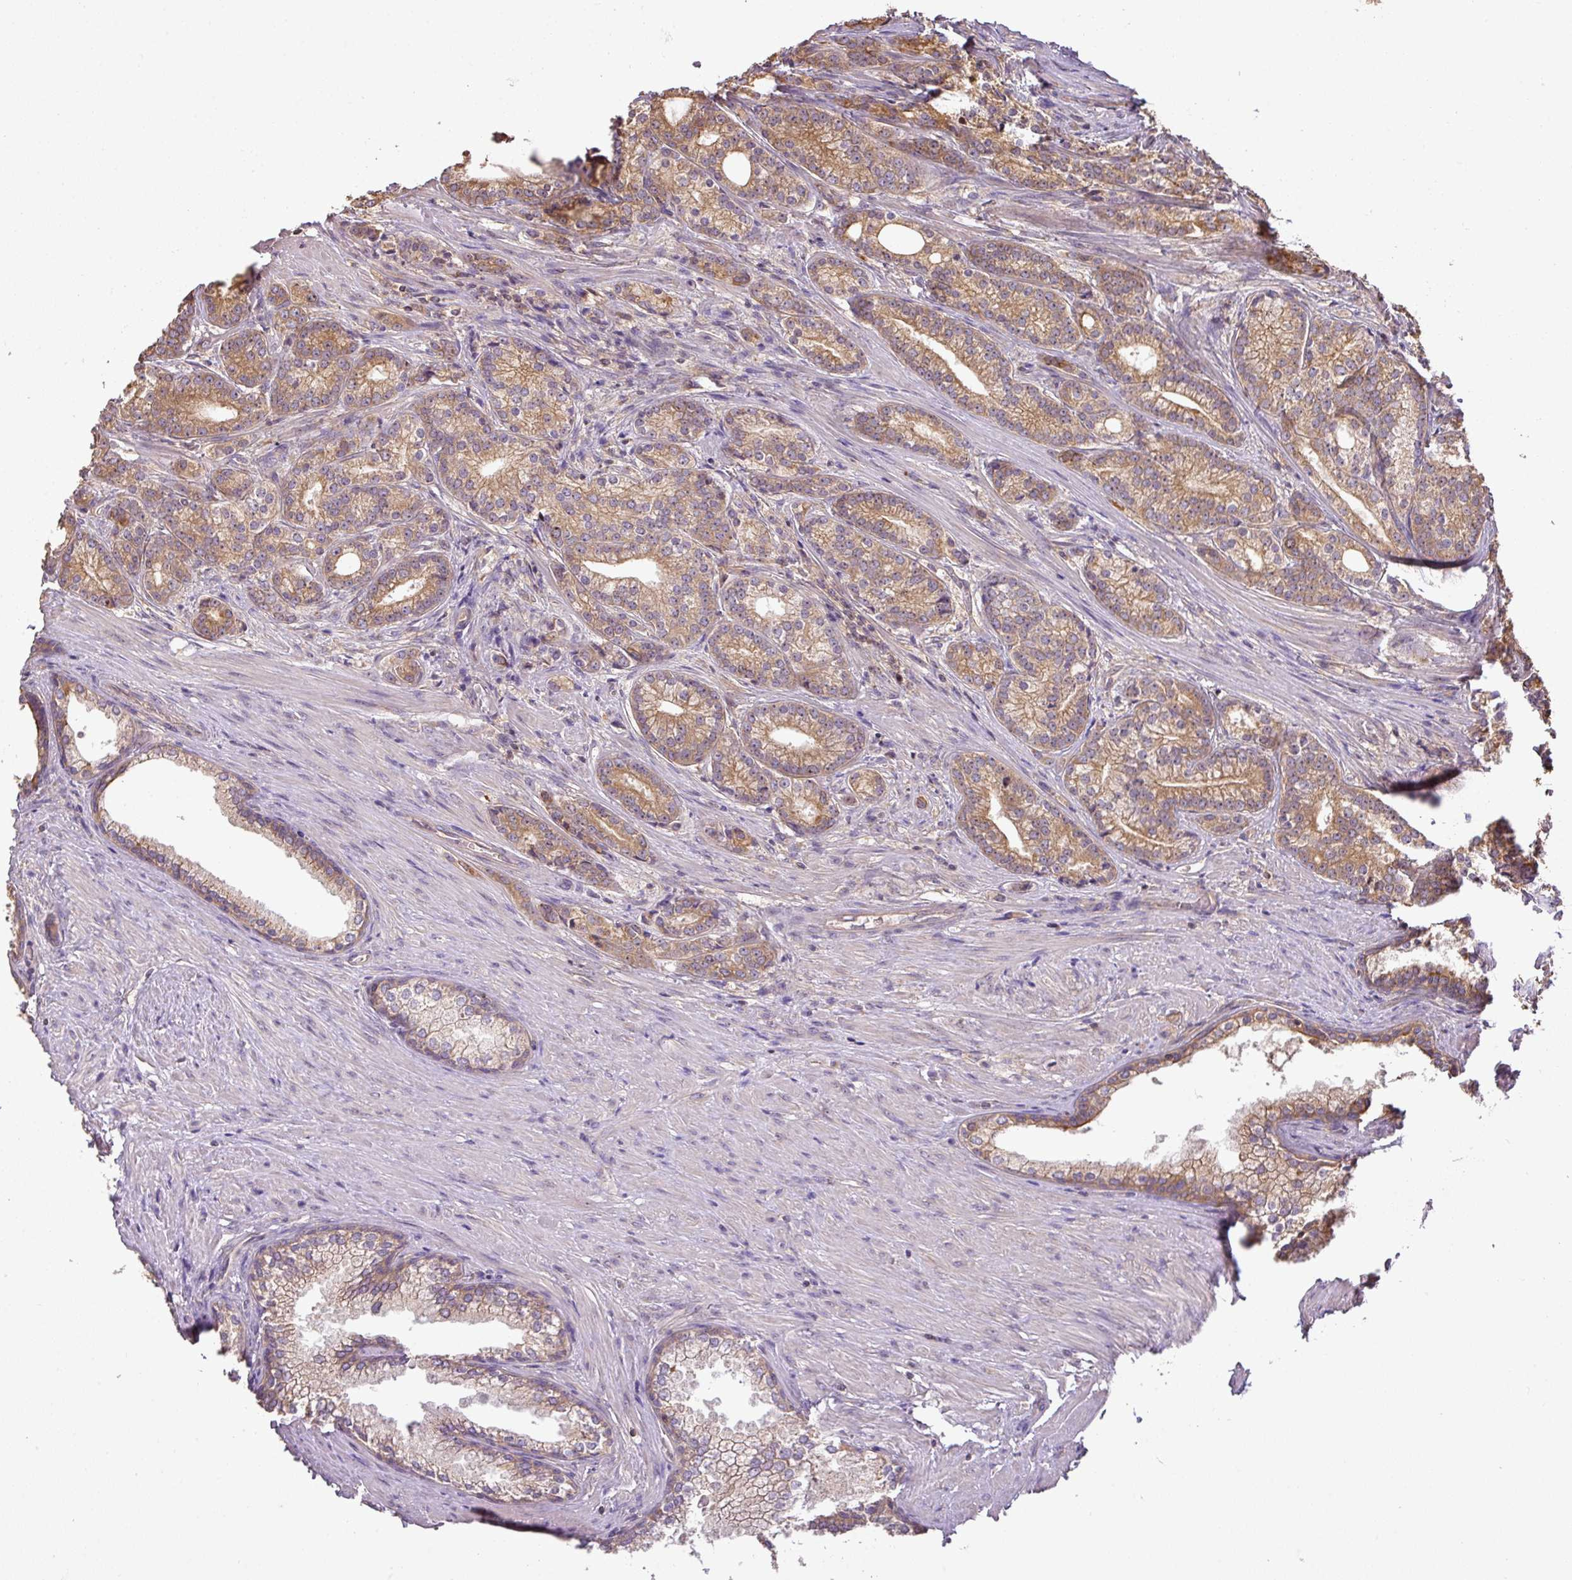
{"staining": {"intensity": "moderate", "quantity": ">75%", "location": "cytoplasmic/membranous"}, "tissue": "prostate cancer", "cell_type": "Tumor cells", "image_type": "cancer", "snomed": [{"axis": "morphology", "description": "Adenocarcinoma, Low grade"}, {"axis": "topography", "description": "Prostate"}], "caption": "Immunohistochemical staining of adenocarcinoma (low-grade) (prostate) displays moderate cytoplasmic/membranous protein expression in about >75% of tumor cells. The staining was performed using DAB (3,3'-diaminobenzidine) to visualize the protein expression in brown, while the nuclei were stained in blue with hematoxylin (Magnification: 20x).", "gene": "VENTX", "patient": {"sex": "male", "age": 71}}